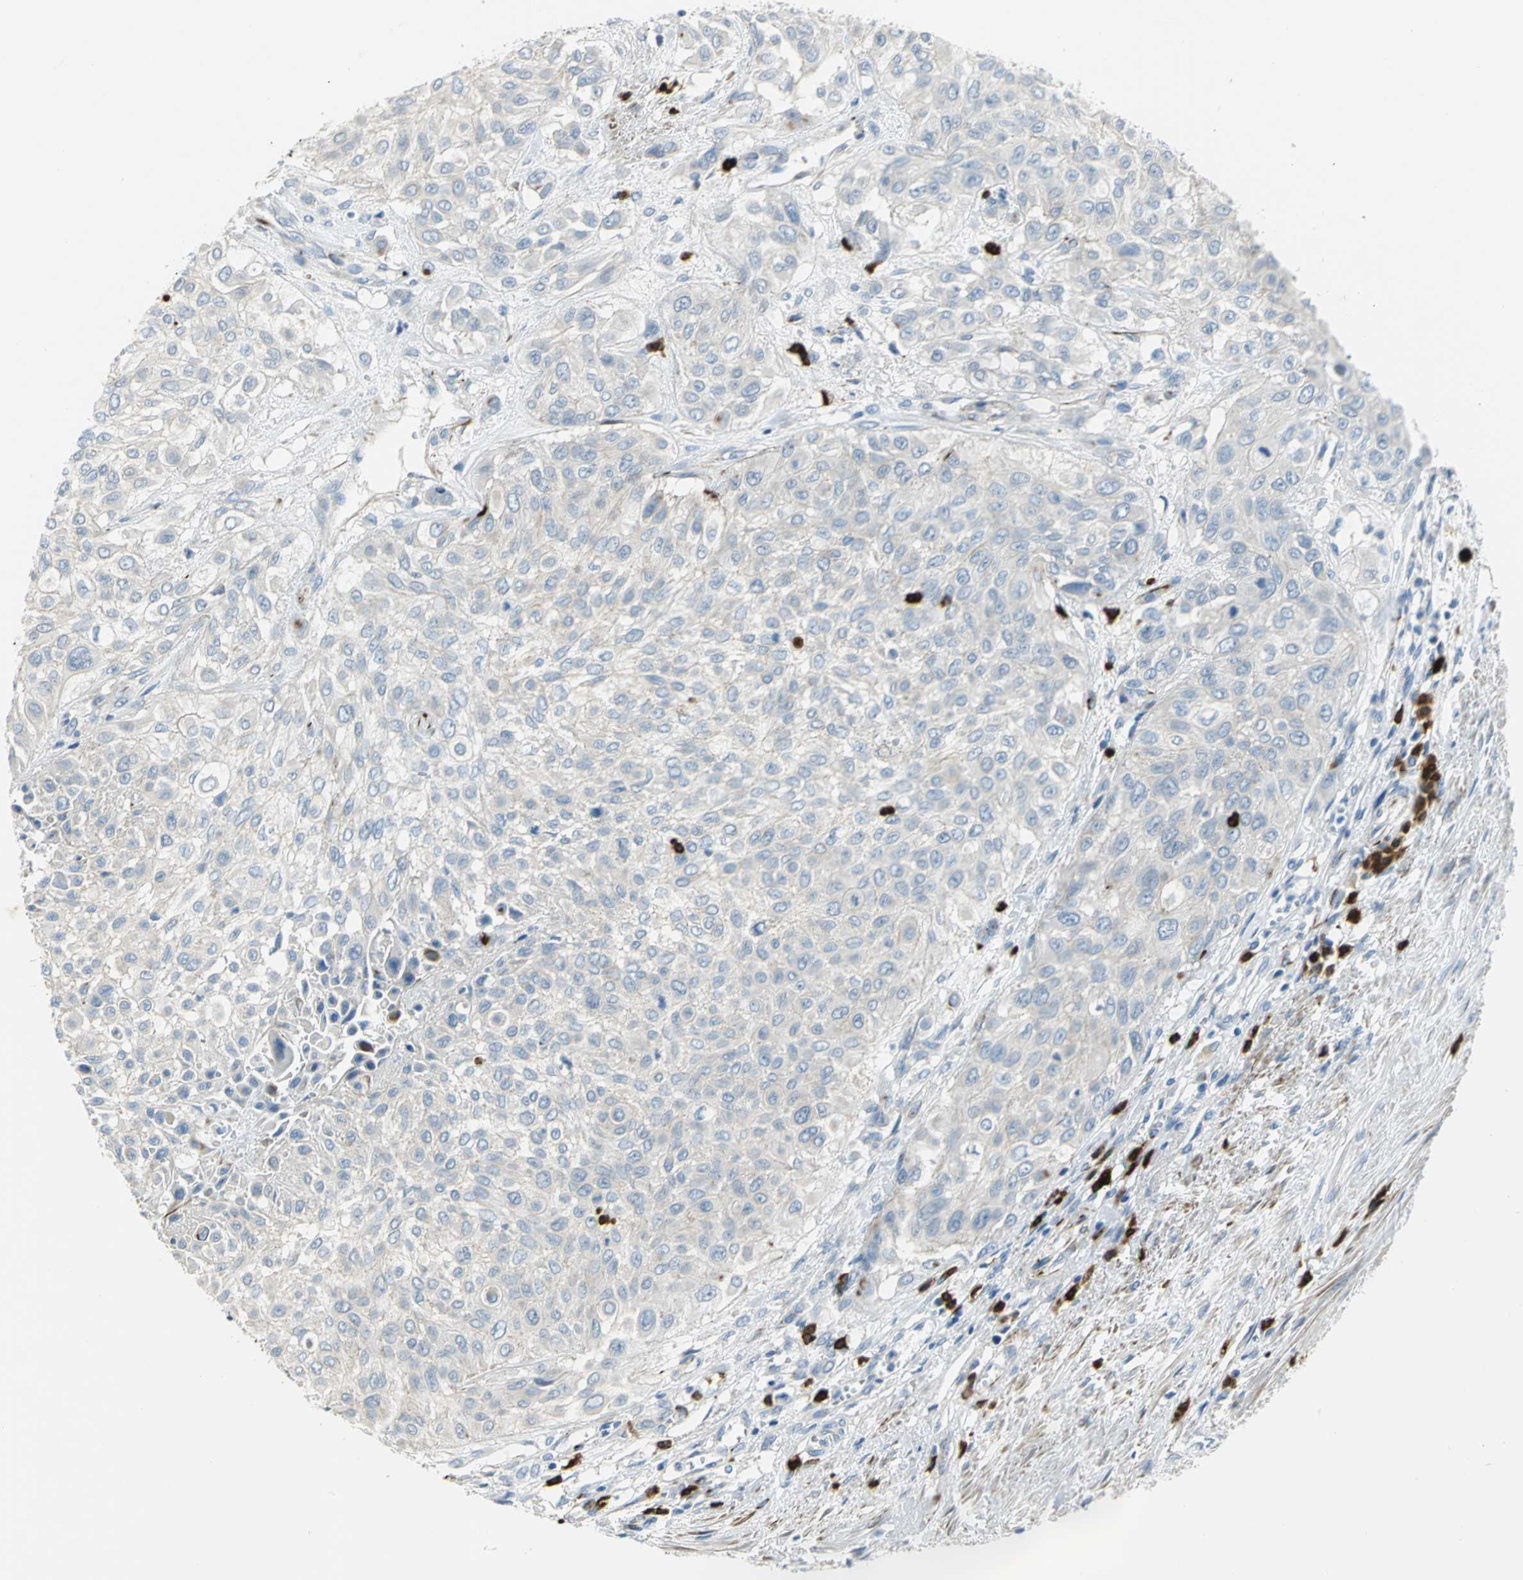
{"staining": {"intensity": "negative", "quantity": "none", "location": "none"}, "tissue": "urothelial cancer", "cell_type": "Tumor cells", "image_type": "cancer", "snomed": [{"axis": "morphology", "description": "Urothelial carcinoma, High grade"}, {"axis": "topography", "description": "Urinary bladder"}], "caption": "Immunohistochemistry histopathology image of urothelial cancer stained for a protein (brown), which displays no positivity in tumor cells.", "gene": "ALOX15", "patient": {"sex": "male", "age": 57}}